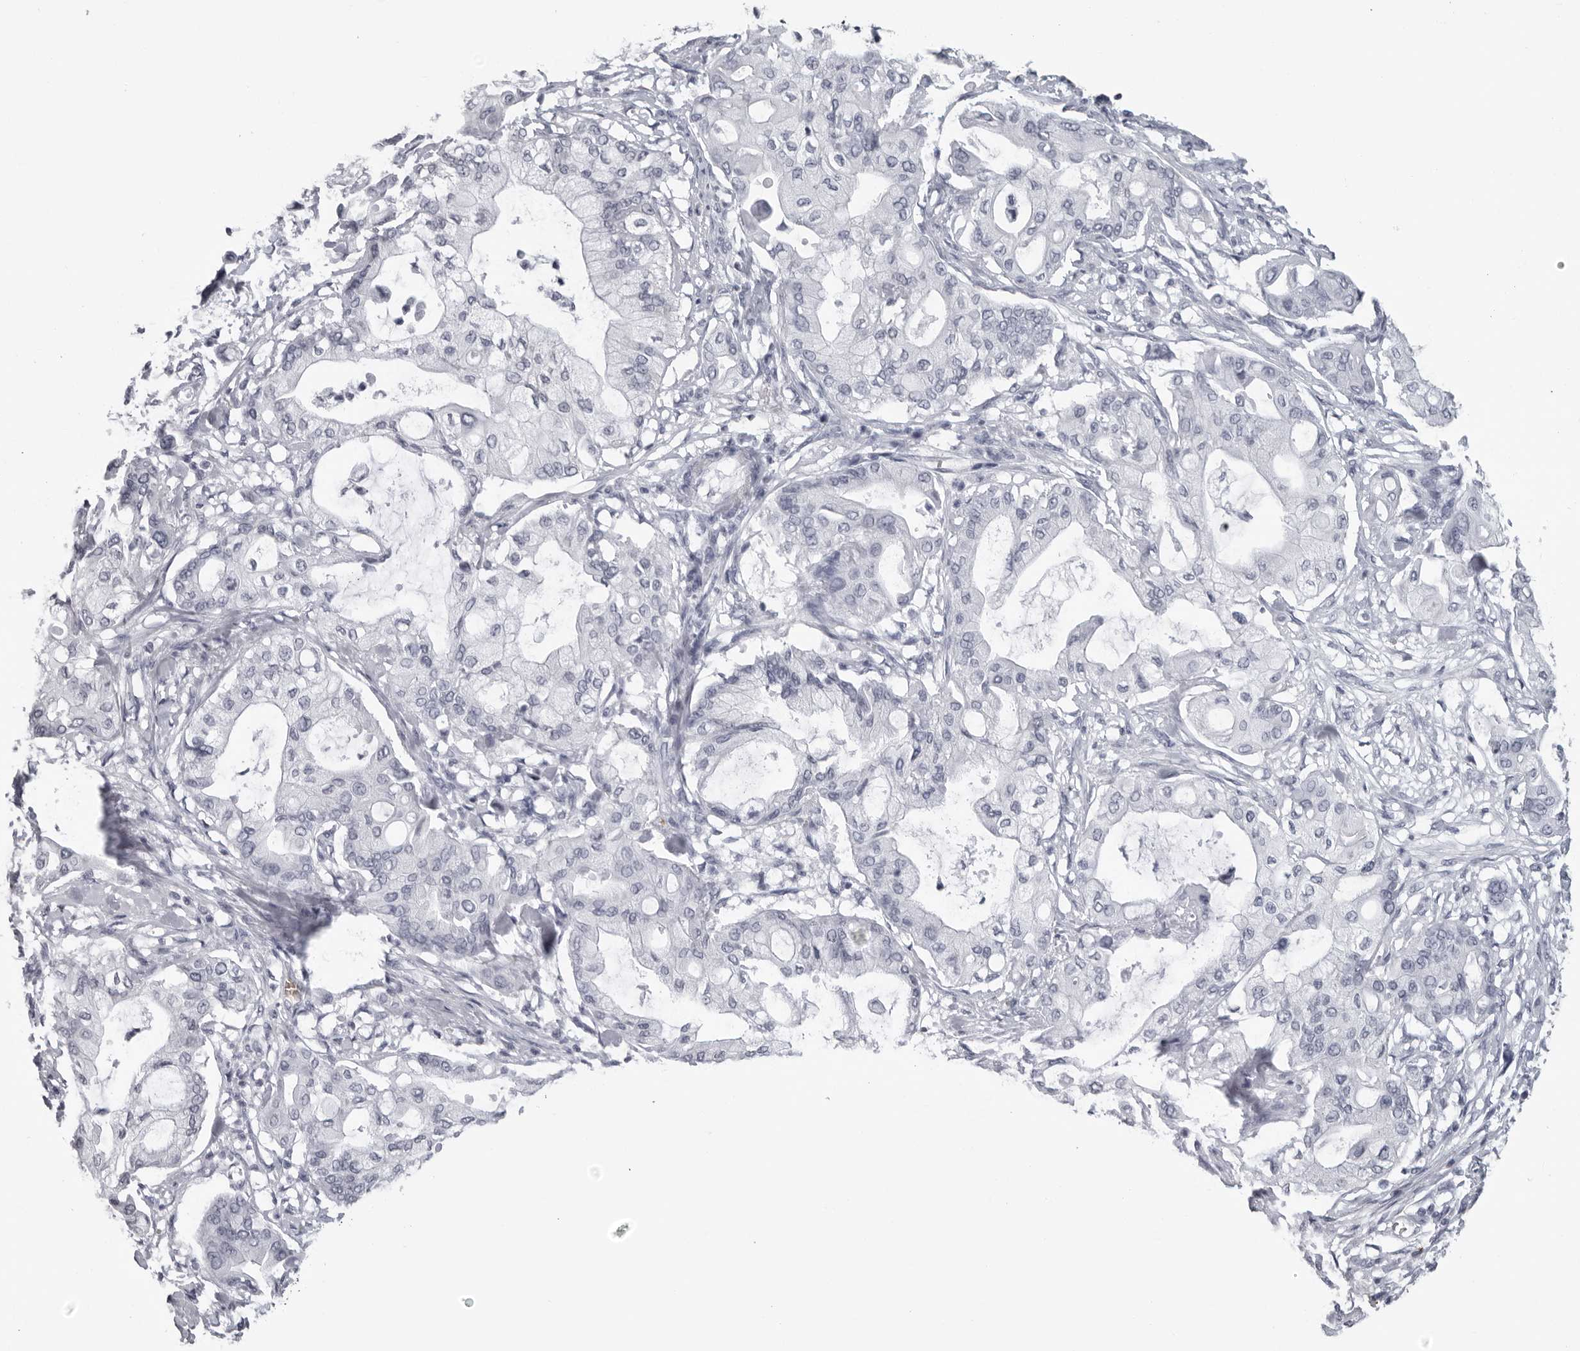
{"staining": {"intensity": "negative", "quantity": "none", "location": "none"}, "tissue": "pancreatic cancer", "cell_type": "Tumor cells", "image_type": "cancer", "snomed": [{"axis": "morphology", "description": "Adenocarcinoma, NOS"}, {"axis": "morphology", "description": "Adenocarcinoma, metastatic, NOS"}, {"axis": "topography", "description": "Lymph node"}, {"axis": "topography", "description": "Pancreas"}, {"axis": "topography", "description": "Duodenum"}], "caption": "There is no significant positivity in tumor cells of metastatic adenocarcinoma (pancreatic). (Brightfield microscopy of DAB immunohistochemistry (IHC) at high magnification).", "gene": "EPB41", "patient": {"sex": "female", "age": 64}}